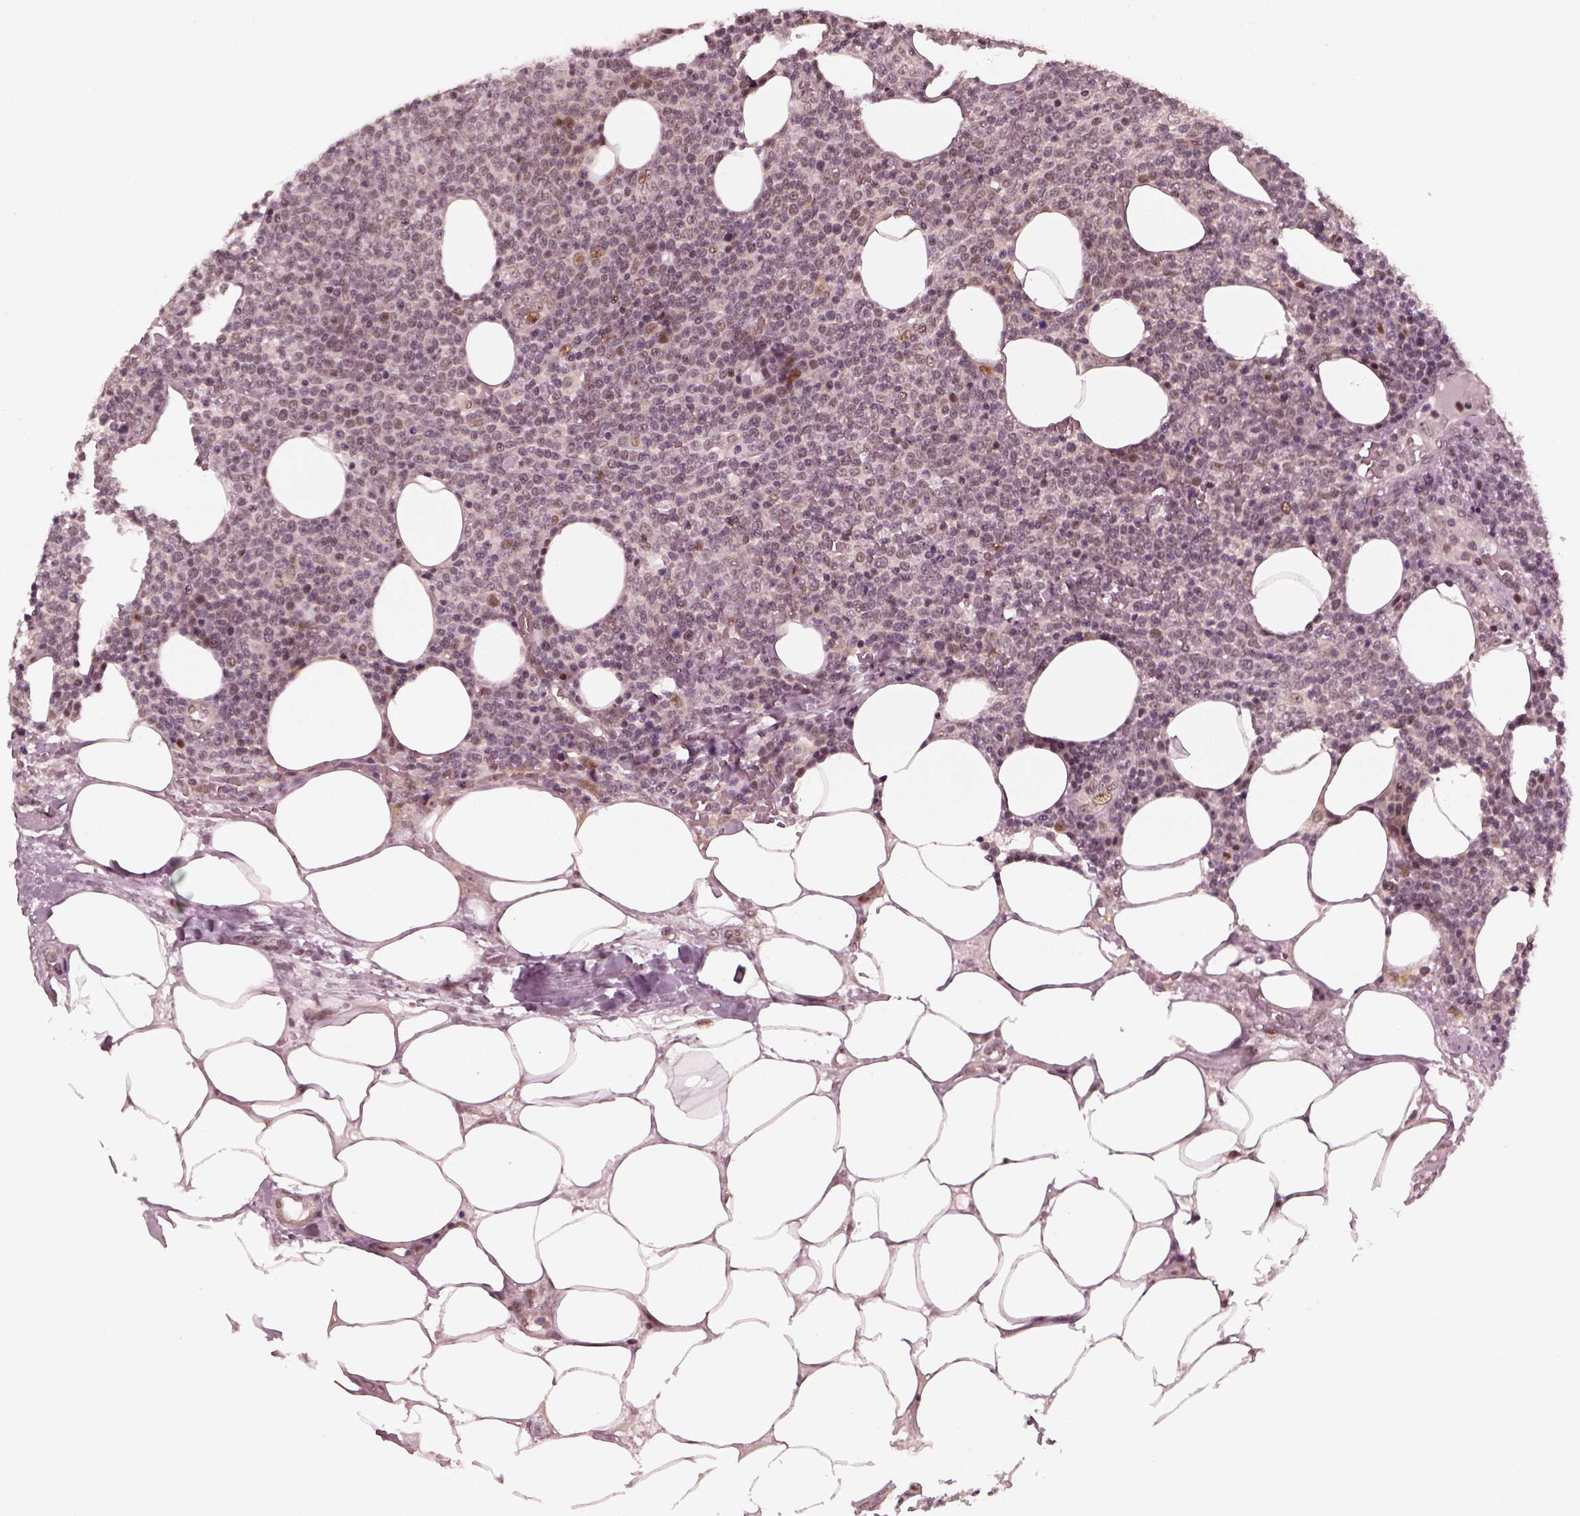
{"staining": {"intensity": "moderate", "quantity": "<25%", "location": "nuclear"}, "tissue": "lymphoma", "cell_type": "Tumor cells", "image_type": "cancer", "snomed": [{"axis": "morphology", "description": "Malignant lymphoma, non-Hodgkin's type, High grade"}, {"axis": "topography", "description": "Lymph node"}], "caption": "Tumor cells display low levels of moderate nuclear expression in approximately <25% of cells in high-grade malignant lymphoma, non-Hodgkin's type.", "gene": "TRIB3", "patient": {"sex": "male", "age": 61}}